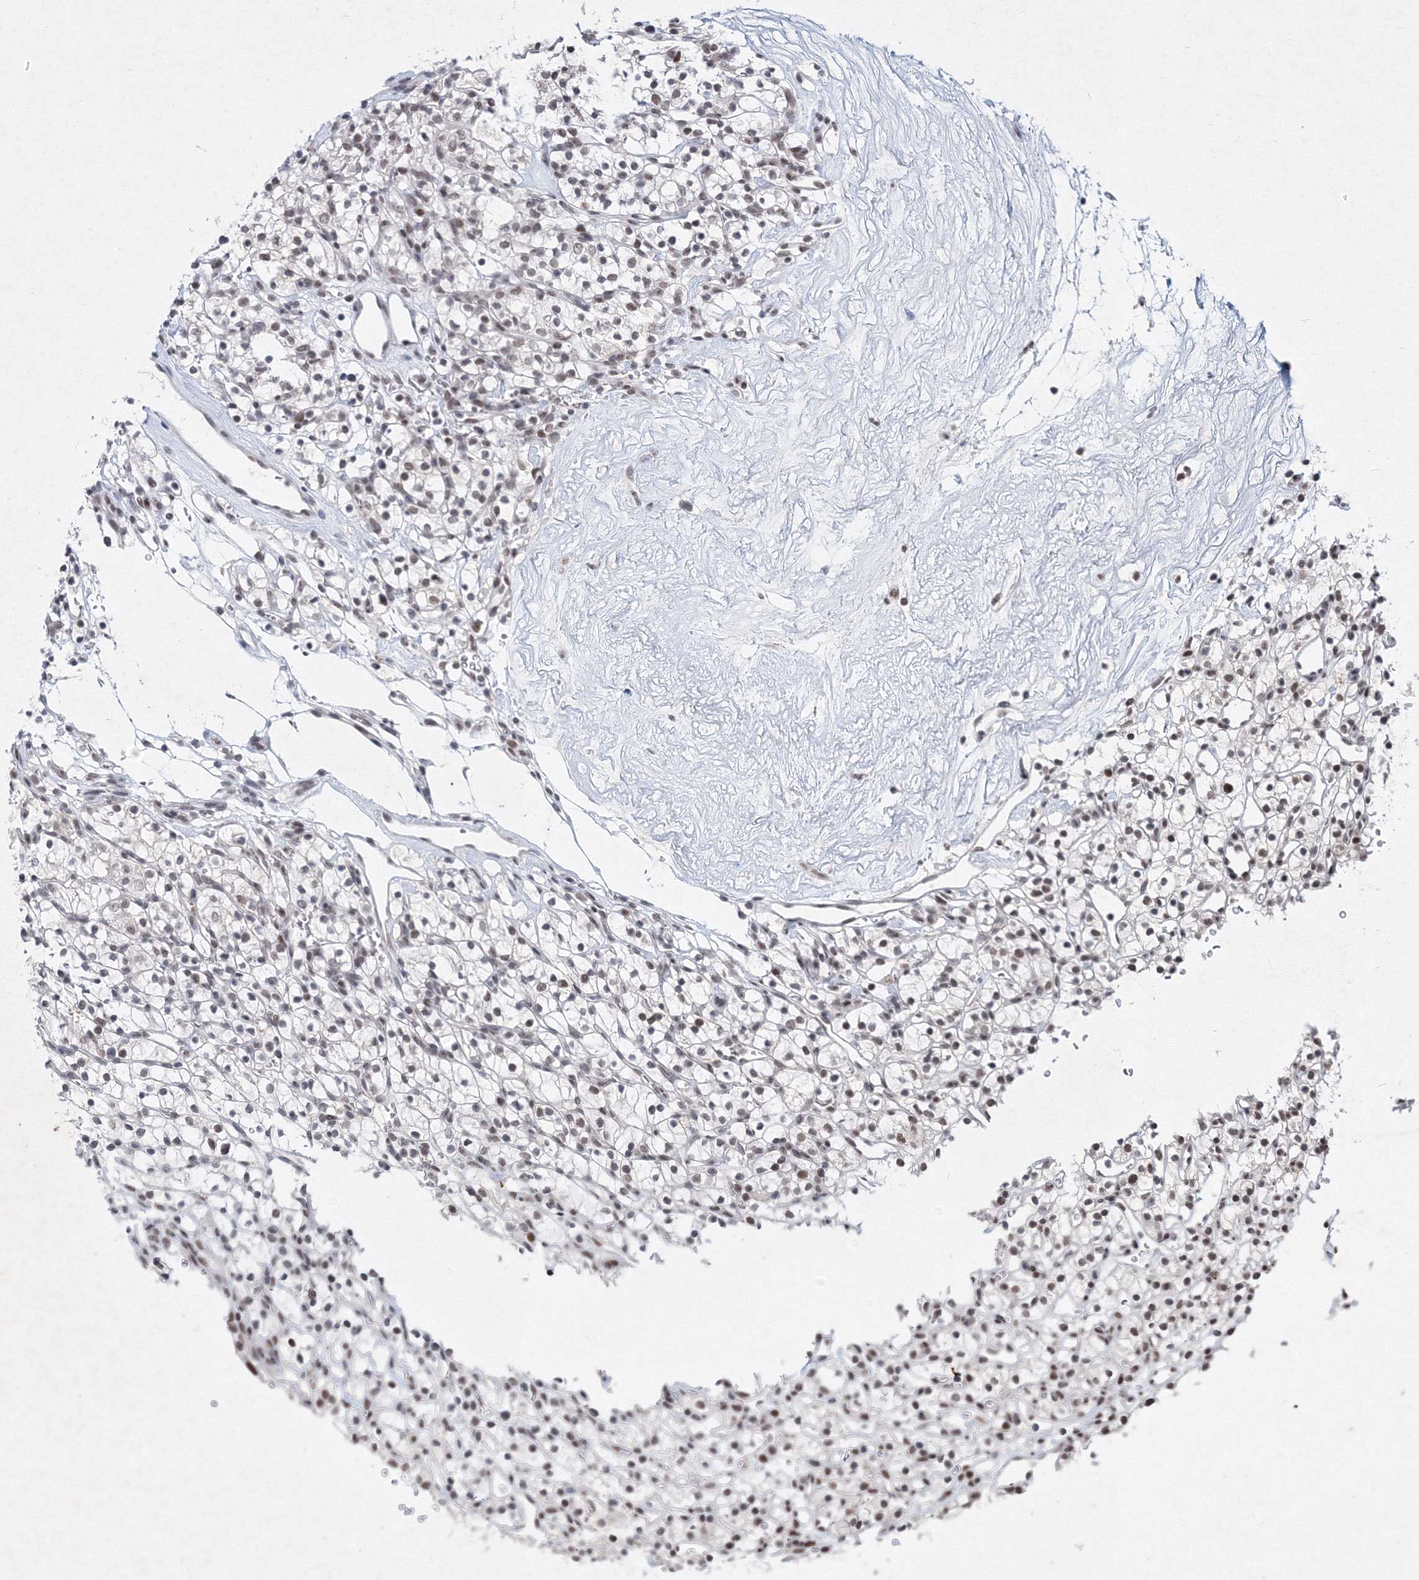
{"staining": {"intensity": "weak", "quantity": ">75%", "location": "nuclear"}, "tissue": "renal cancer", "cell_type": "Tumor cells", "image_type": "cancer", "snomed": [{"axis": "morphology", "description": "Adenocarcinoma, NOS"}, {"axis": "topography", "description": "Kidney"}], "caption": "Brown immunohistochemical staining in human renal cancer exhibits weak nuclear positivity in about >75% of tumor cells. (DAB (3,3'-diaminobenzidine) = brown stain, brightfield microscopy at high magnification).", "gene": "SF3B6", "patient": {"sex": "female", "age": 57}}